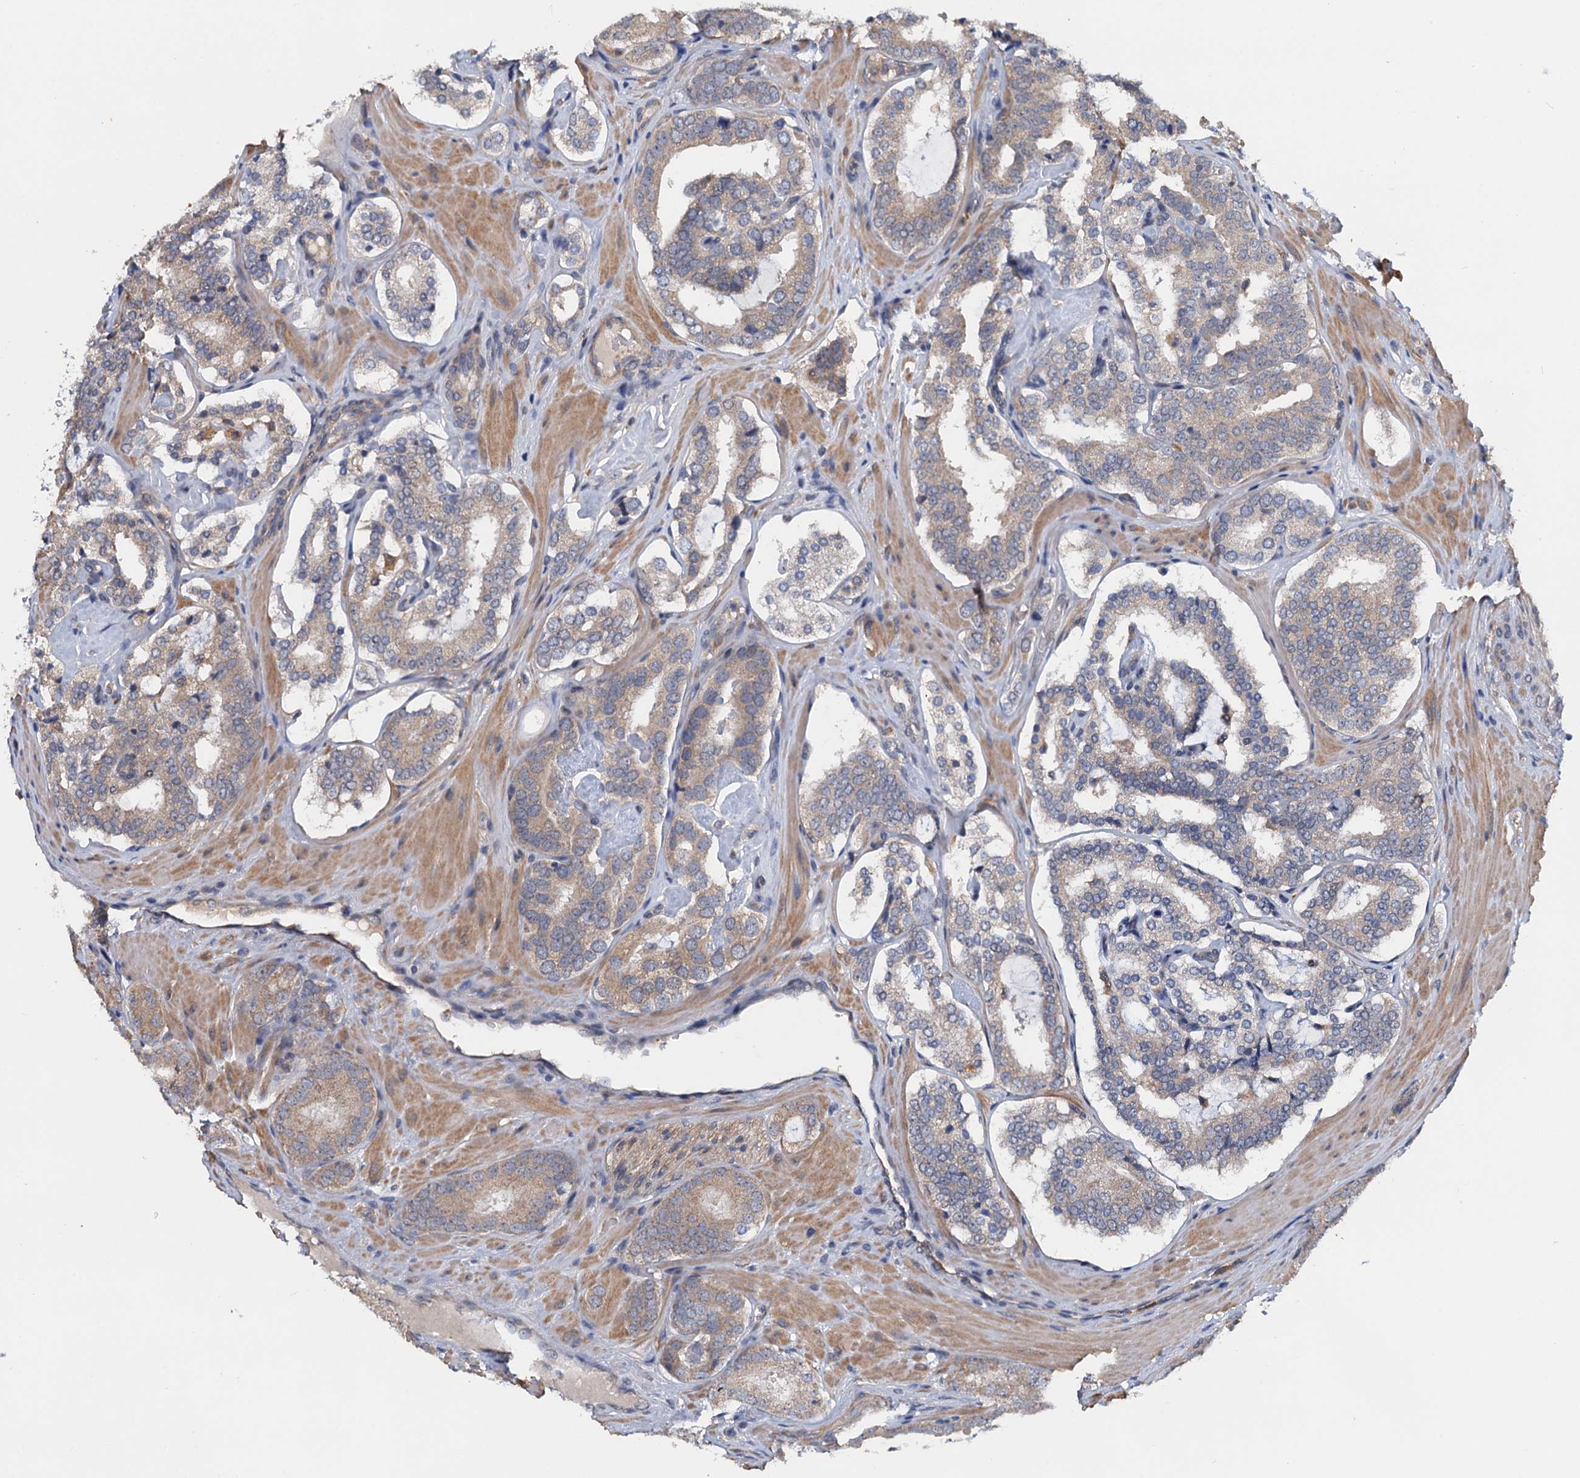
{"staining": {"intensity": "weak", "quantity": "25%-75%", "location": "cytoplasmic/membranous"}, "tissue": "prostate cancer", "cell_type": "Tumor cells", "image_type": "cancer", "snomed": [{"axis": "morphology", "description": "Adenocarcinoma, High grade"}, {"axis": "topography", "description": "Prostate"}], "caption": "High-grade adenocarcinoma (prostate) stained with DAB (3,3'-diaminobenzidine) immunohistochemistry (IHC) exhibits low levels of weak cytoplasmic/membranous expression in about 25%-75% of tumor cells.", "gene": "ZNF606", "patient": {"sex": "male", "age": 63}}